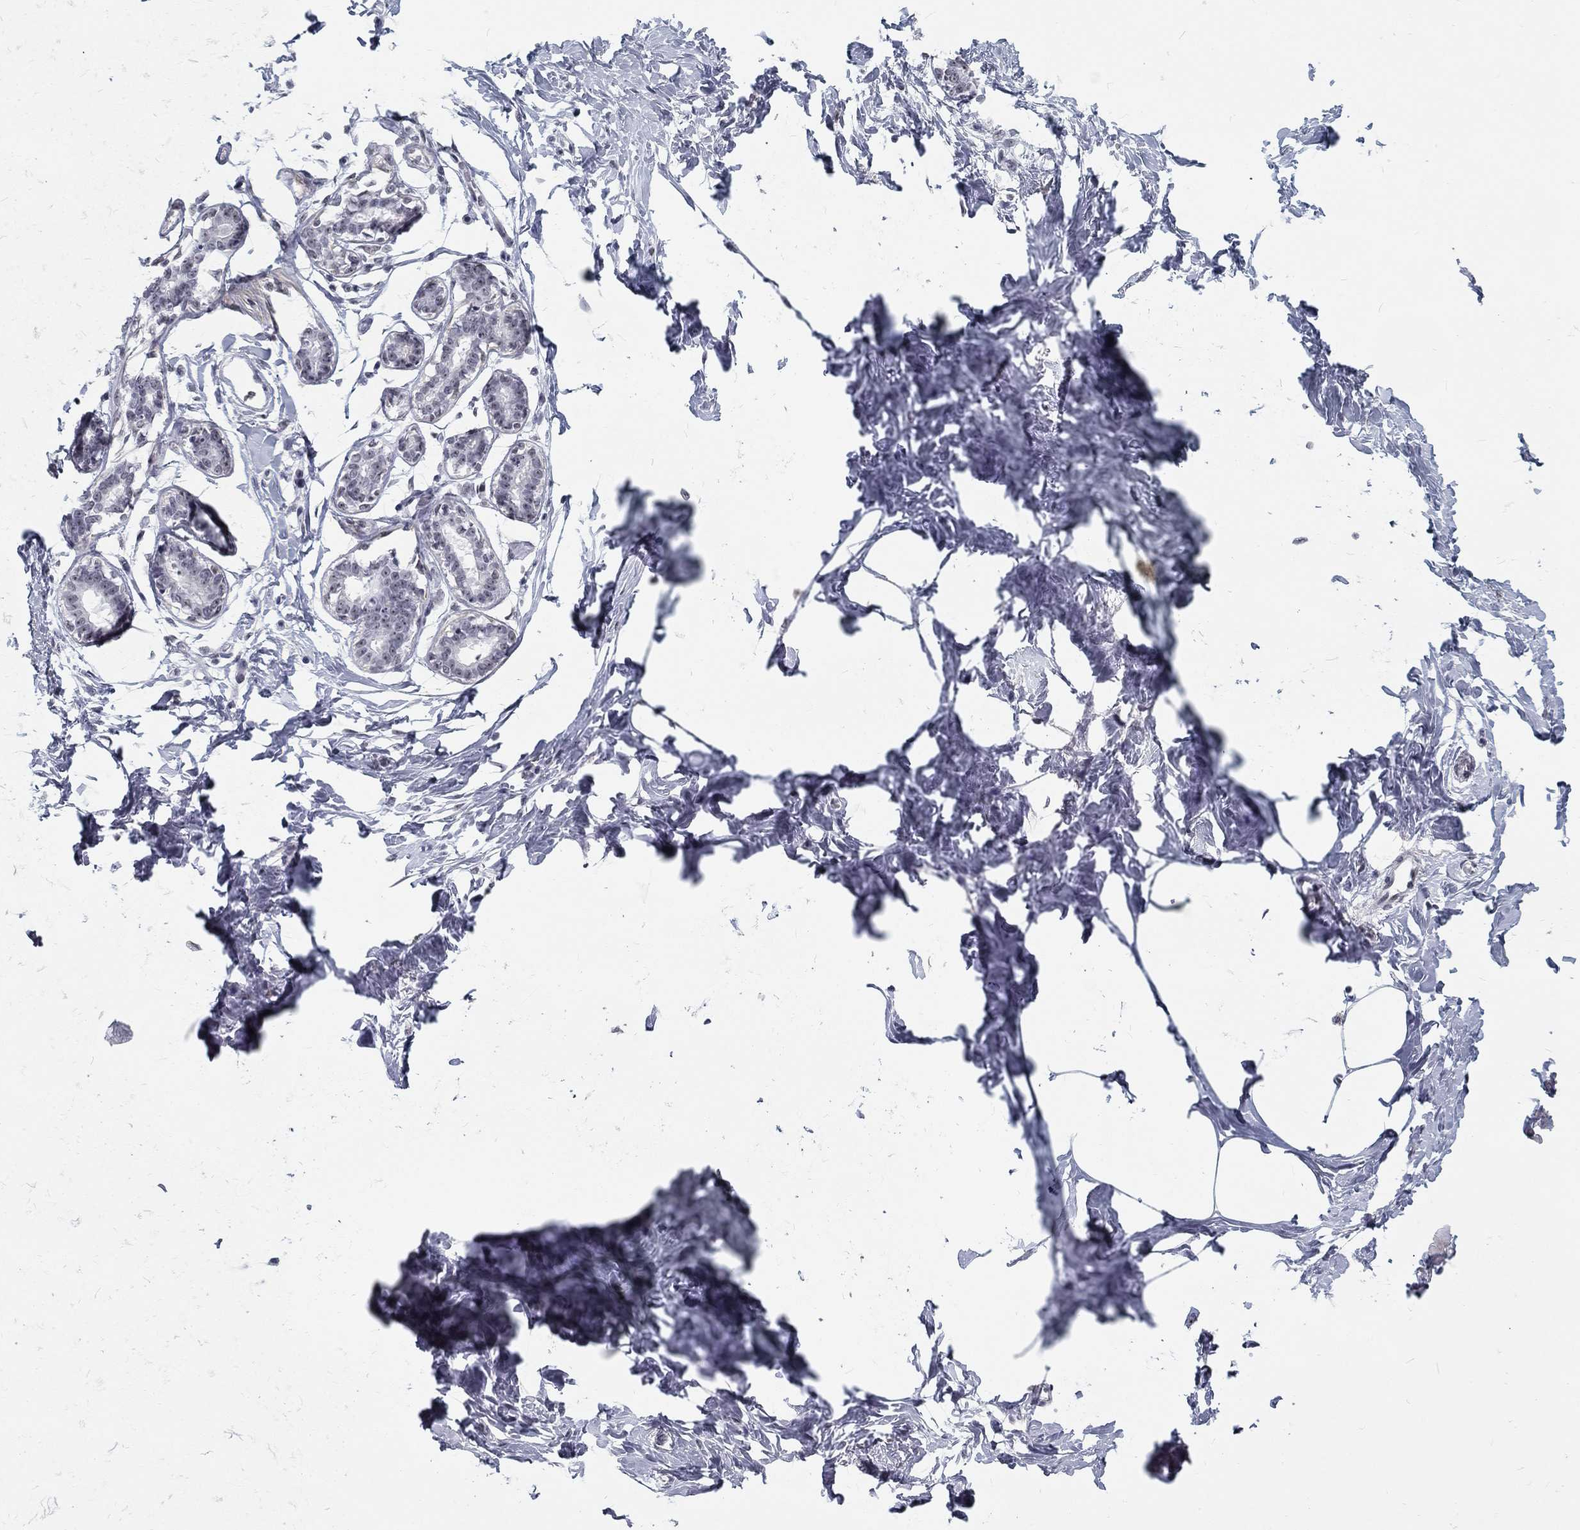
{"staining": {"intensity": "negative", "quantity": "none", "location": "none"}, "tissue": "breast", "cell_type": "Adipocytes", "image_type": "normal", "snomed": [{"axis": "morphology", "description": "Normal tissue, NOS"}, {"axis": "morphology", "description": "Lobular carcinoma, in situ"}, {"axis": "topography", "description": "Breast"}], "caption": "Adipocytes are negative for protein expression in benign human breast. (Stains: DAB (3,3'-diaminobenzidine) immunohistochemistry with hematoxylin counter stain, Microscopy: brightfield microscopy at high magnification).", "gene": "SNORC", "patient": {"sex": "female", "age": 35}}